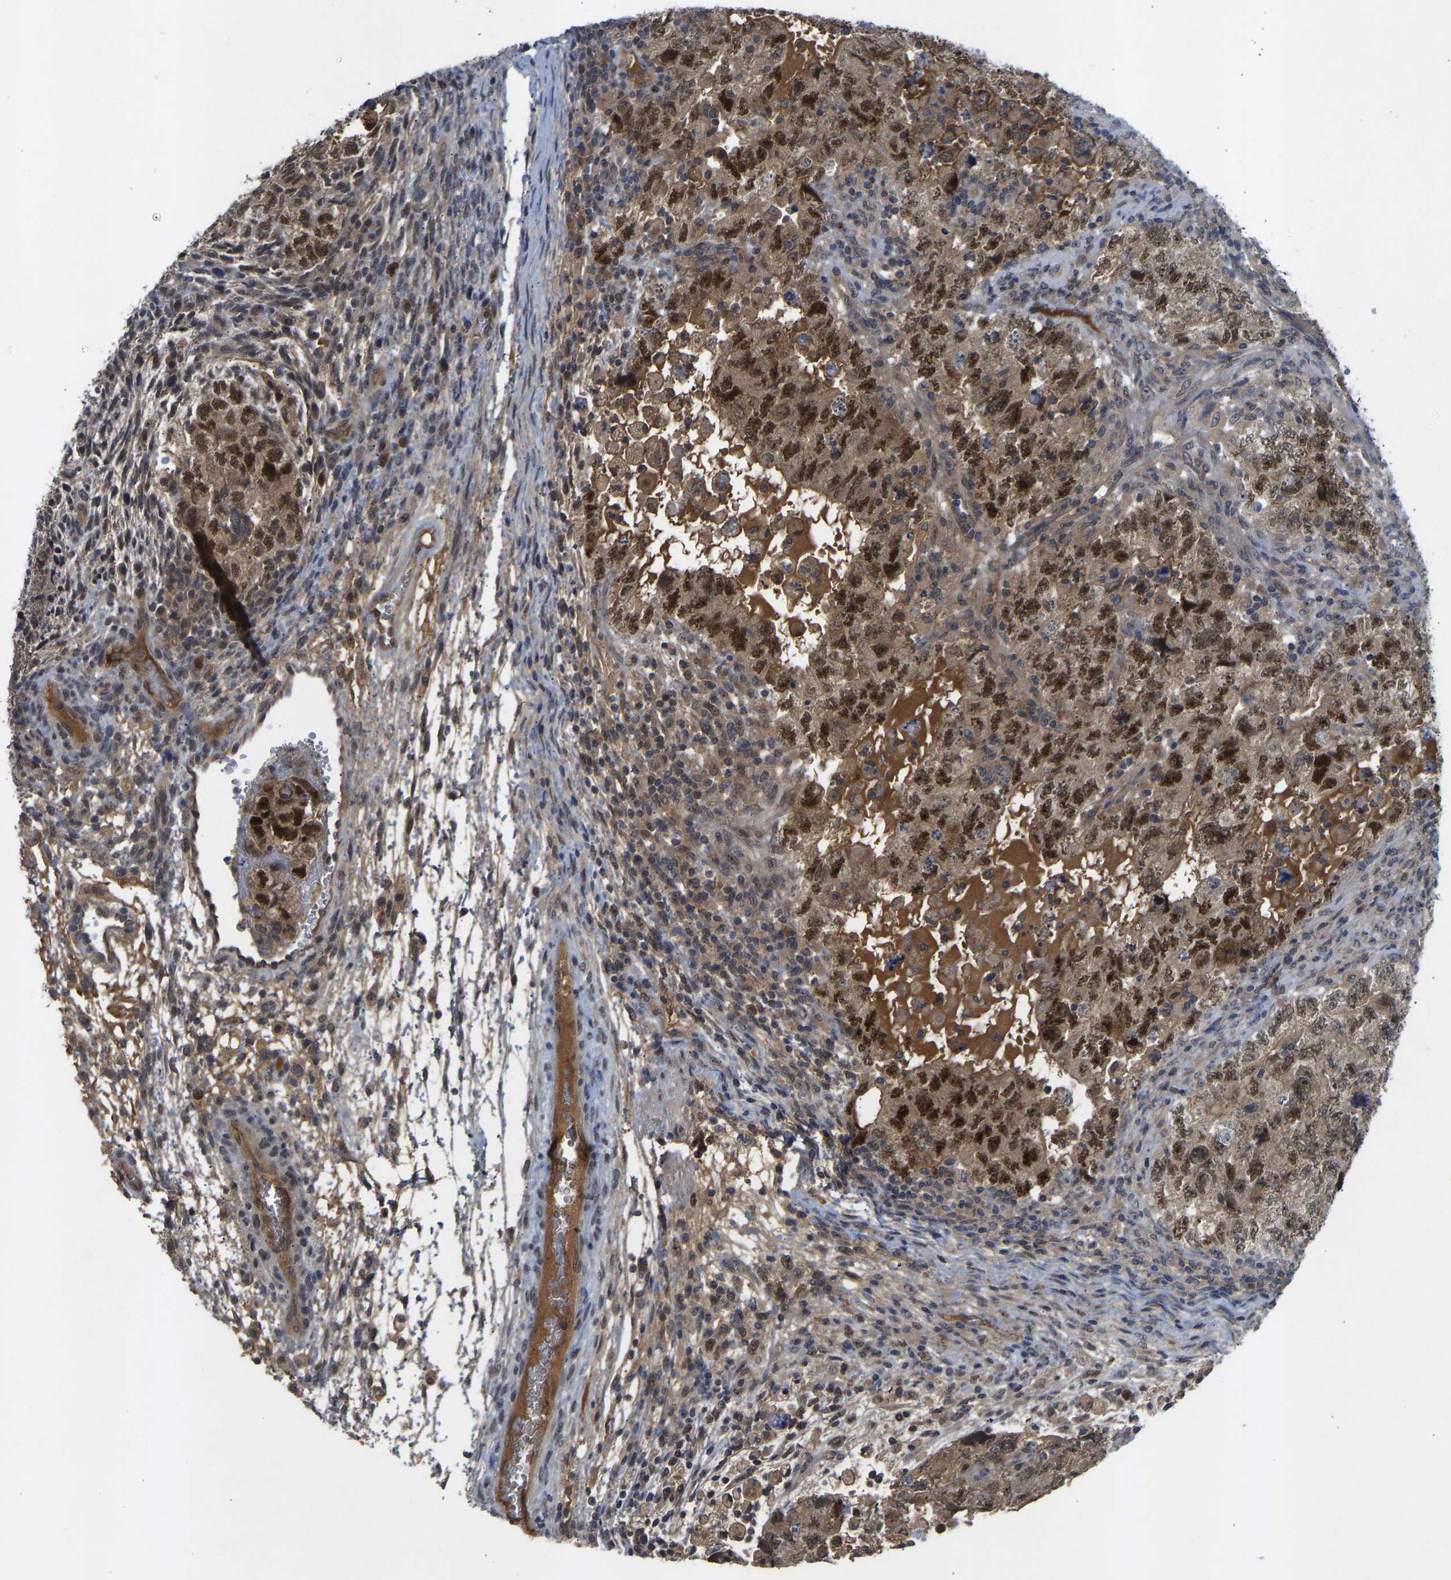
{"staining": {"intensity": "strong", "quantity": "25%-75%", "location": "nuclear"}, "tissue": "testis cancer", "cell_type": "Tumor cells", "image_type": "cancer", "snomed": [{"axis": "morphology", "description": "Carcinoma, Embryonal, NOS"}, {"axis": "topography", "description": "Testis"}], "caption": "There is high levels of strong nuclear expression in tumor cells of testis embryonal carcinoma, as demonstrated by immunohistochemical staining (brown color).", "gene": "ZNF251", "patient": {"sex": "male", "age": 36}}